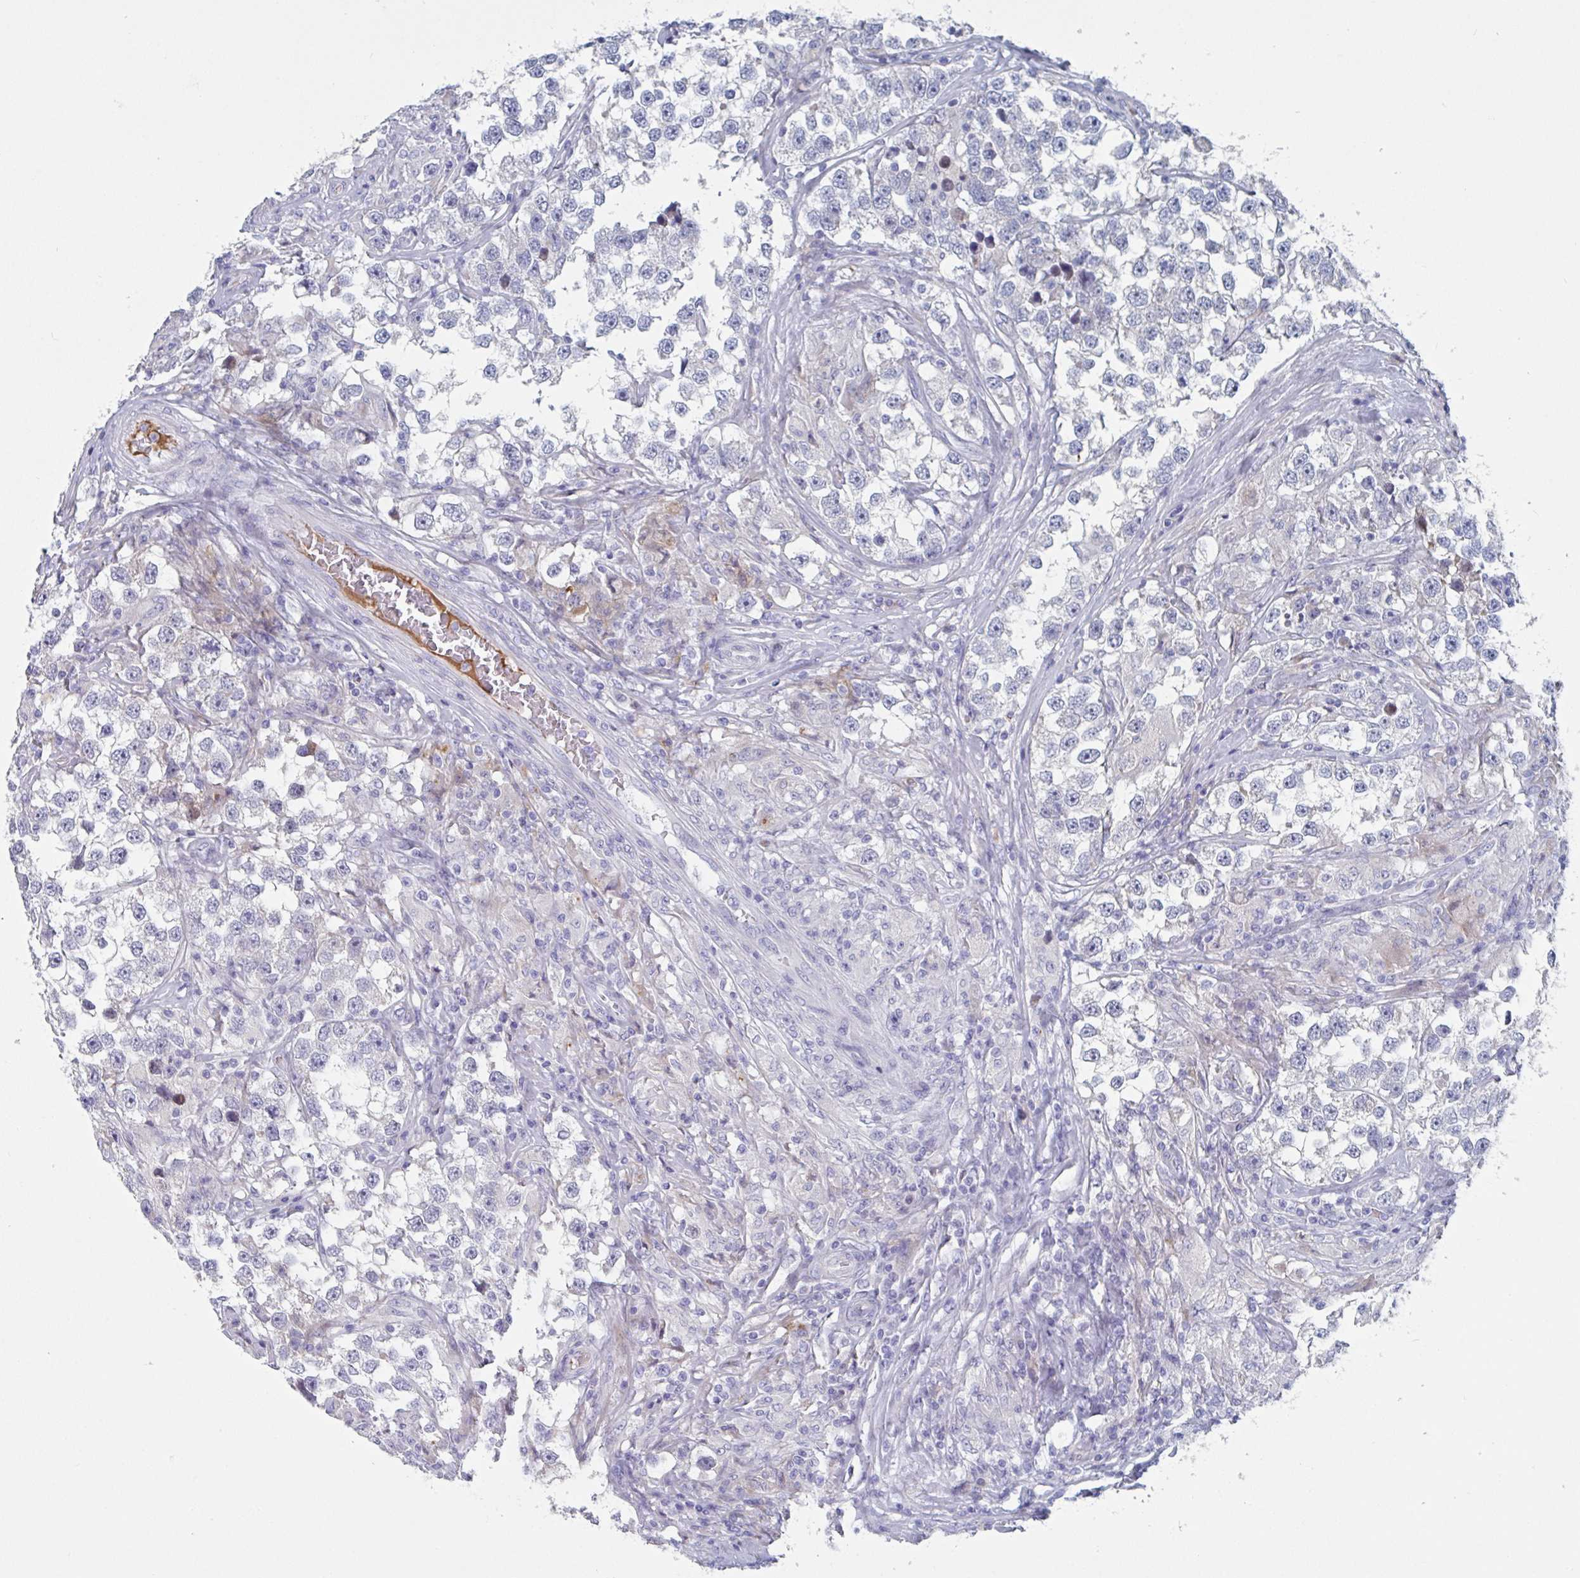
{"staining": {"intensity": "negative", "quantity": "none", "location": "none"}, "tissue": "testis cancer", "cell_type": "Tumor cells", "image_type": "cancer", "snomed": [{"axis": "morphology", "description": "Seminoma, NOS"}, {"axis": "topography", "description": "Testis"}], "caption": "A micrograph of testis seminoma stained for a protein displays no brown staining in tumor cells.", "gene": "NT5C3B", "patient": {"sex": "male", "age": 46}}